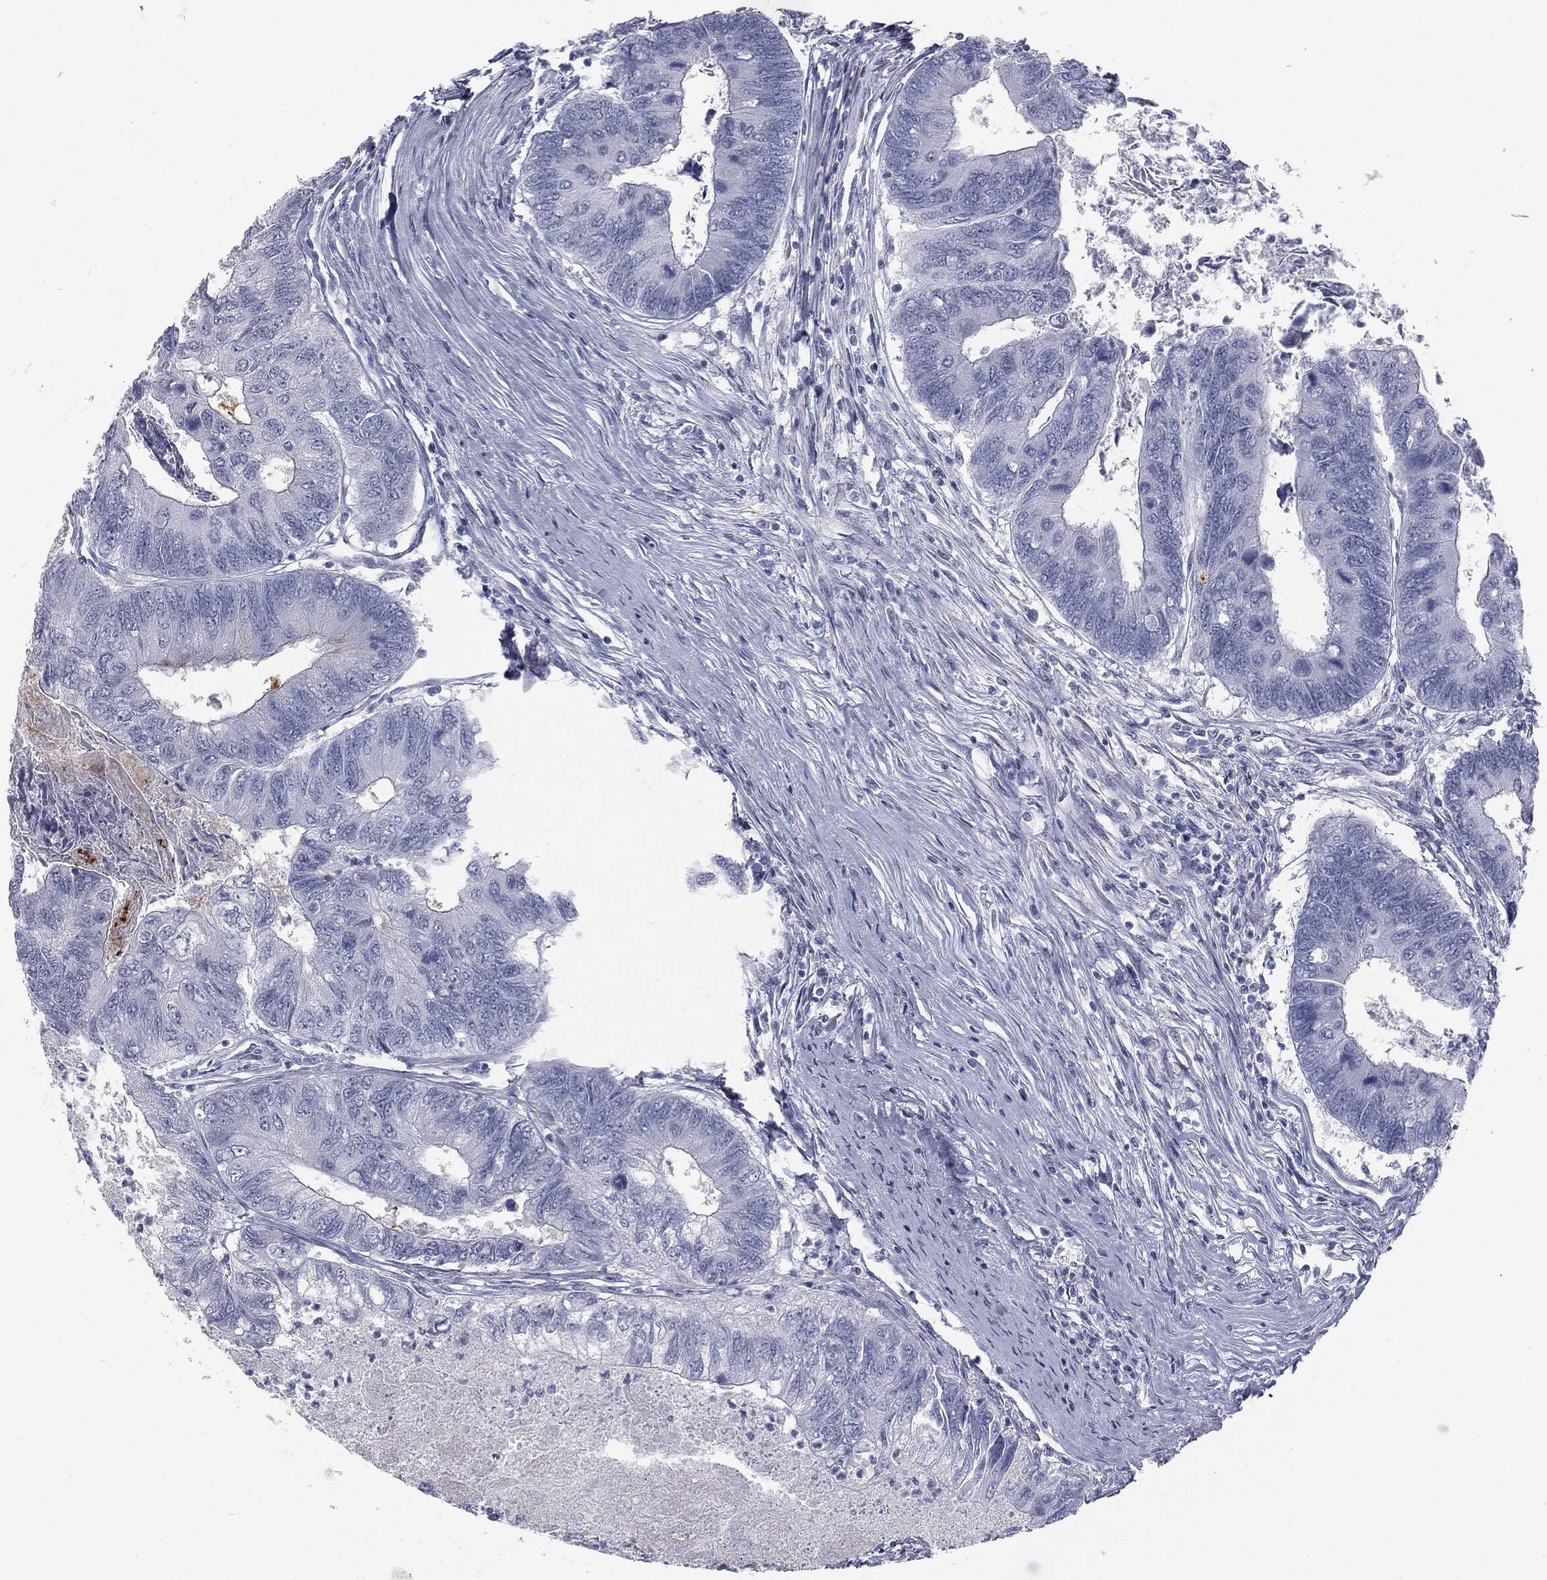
{"staining": {"intensity": "negative", "quantity": "none", "location": "none"}, "tissue": "colorectal cancer", "cell_type": "Tumor cells", "image_type": "cancer", "snomed": [{"axis": "morphology", "description": "Adenocarcinoma, NOS"}, {"axis": "topography", "description": "Colon"}], "caption": "Colorectal adenocarcinoma was stained to show a protein in brown. There is no significant positivity in tumor cells.", "gene": "MUC5AC", "patient": {"sex": "female", "age": 67}}